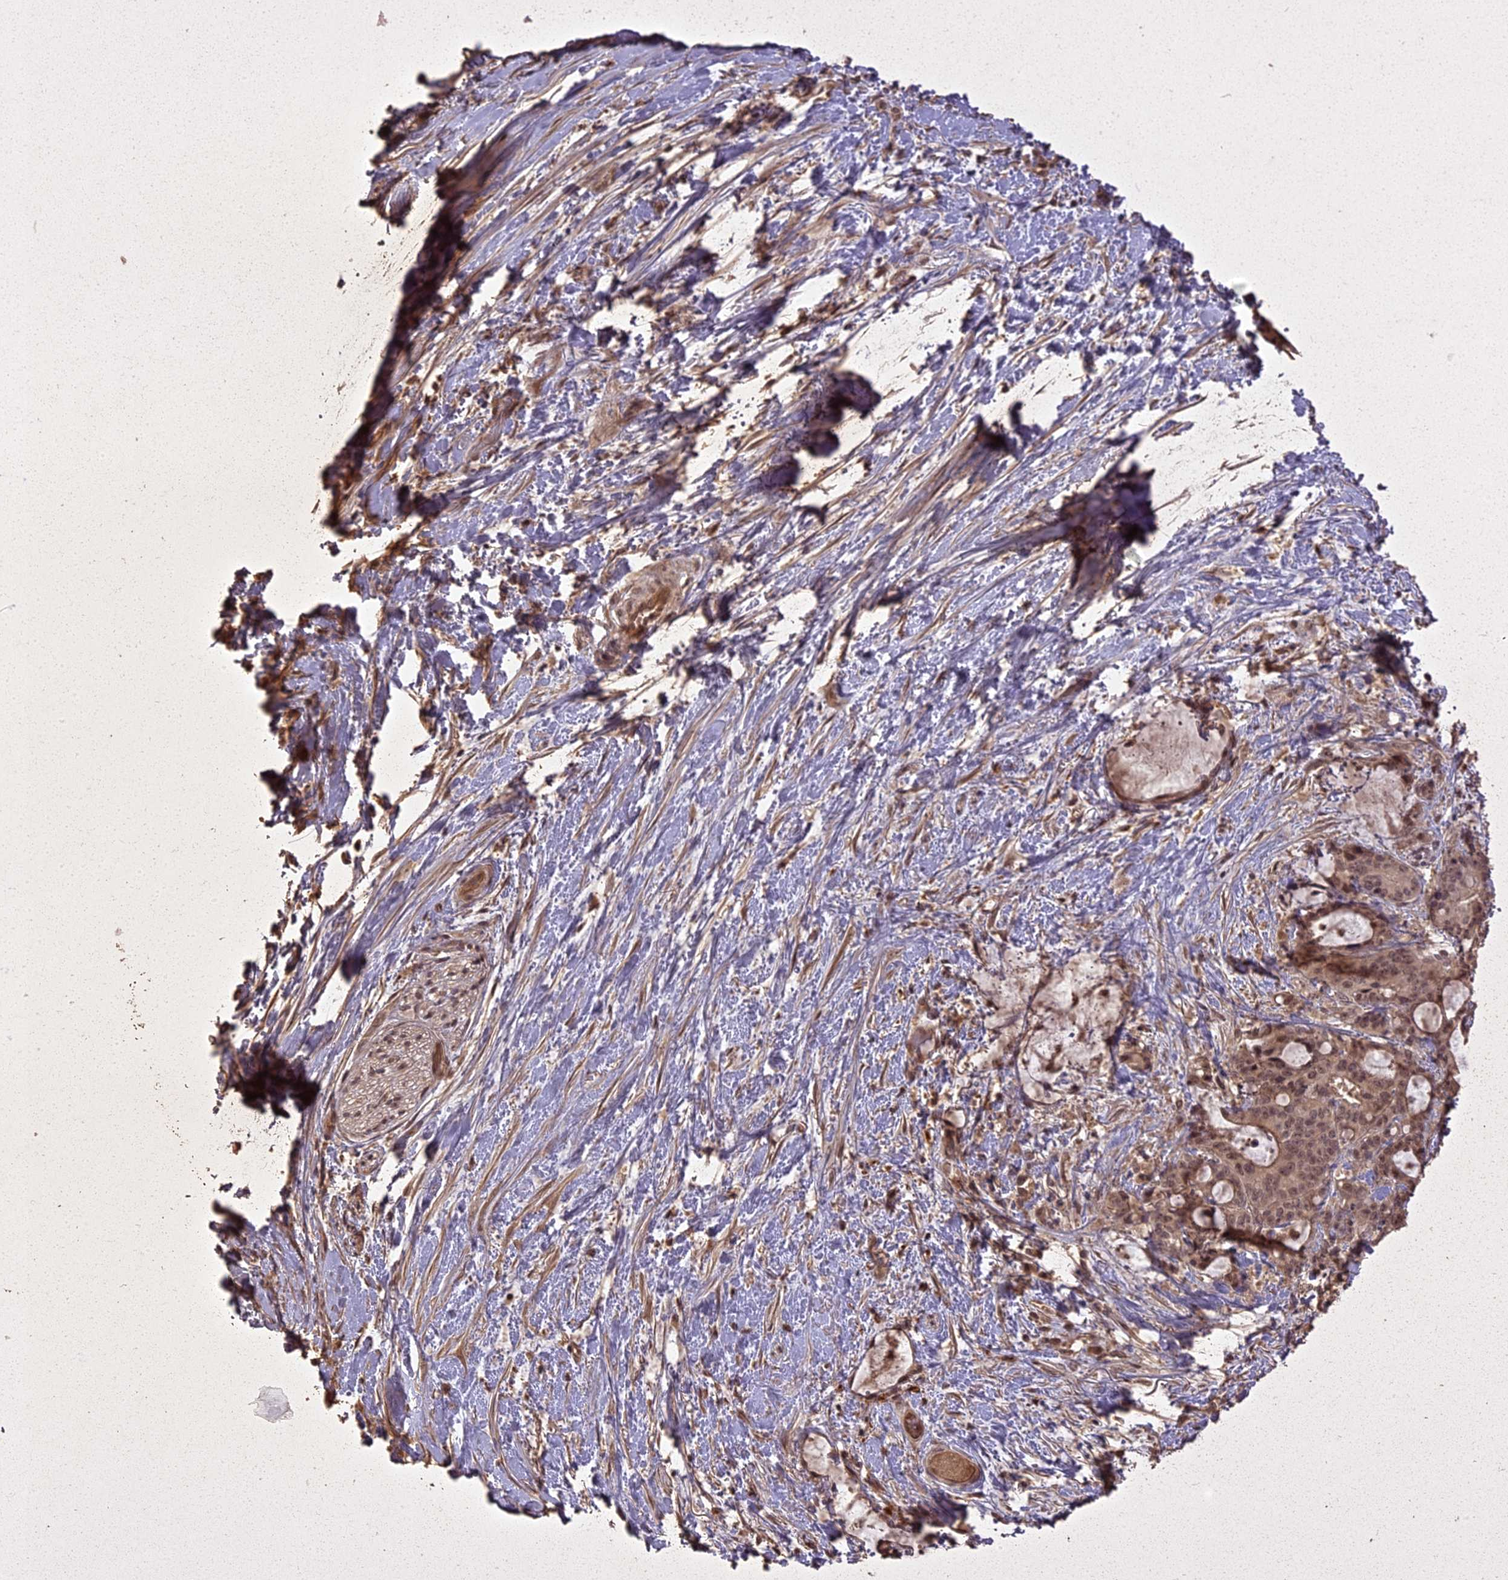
{"staining": {"intensity": "moderate", "quantity": ">75%", "location": "cytoplasmic/membranous,nuclear"}, "tissue": "liver cancer", "cell_type": "Tumor cells", "image_type": "cancer", "snomed": [{"axis": "morphology", "description": "Normal tissue, NOS"}, {"axis": "morphology", "description": "Cholangiocarcinoma"}, {"axis": "topography", "description": "Liver"}, {"axis": "topography", "description": "Peripheral nerve tissue"}], "caption": "About >75% of tumor cells in liver cholangiocarcinoma display moderate cytoplasmic/membranous and nuclear protein expression as visualized by brown immunohistochemical staining.", "gene": "LIN37", "patient": {"sex": "female", "age": 73}}